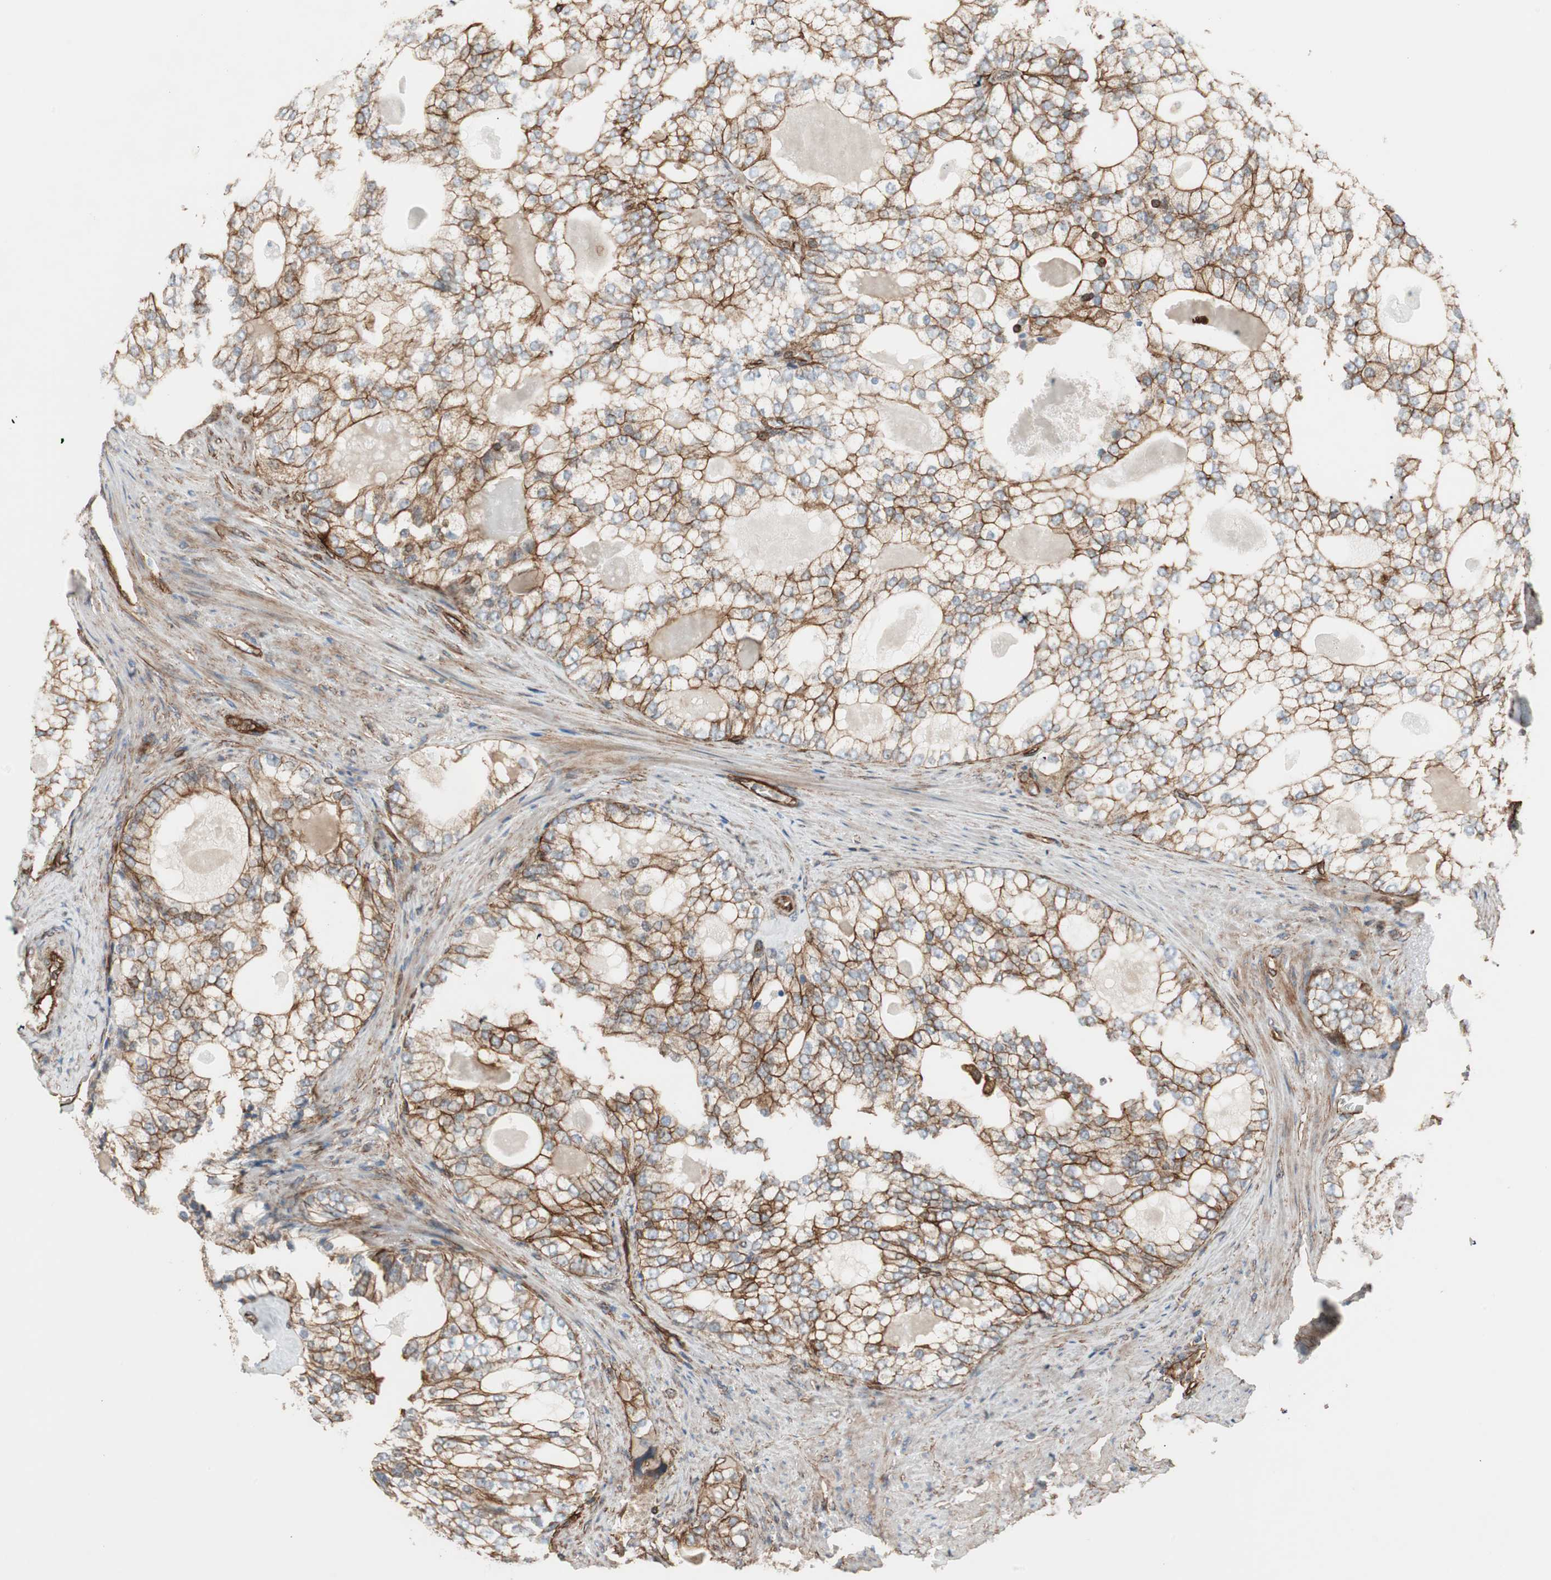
{"staining": {"intensity": "strong", "quantity": ">75%", "location": "cytoplasmic/membranous"}, "tissue": "prostate cancer", "cell_type": "Tumor cells", "image_type": "cancer", "snomed": [{"axis": "morphology", "description": "Adenocarcinoma, High grade"}, {"axis": "topography", "description": "Prostate"}], "caption": "This histopathology image demonstrates prostate cancer stained with immunohistochemistry to label a protein in brown. The cytoplasmic/membranous of tumor cells show strong positivity for the protein. Nuclei are counter-stained blue.", "gene": "TCTA", "patient": {"sex": "male", "age": 66}}